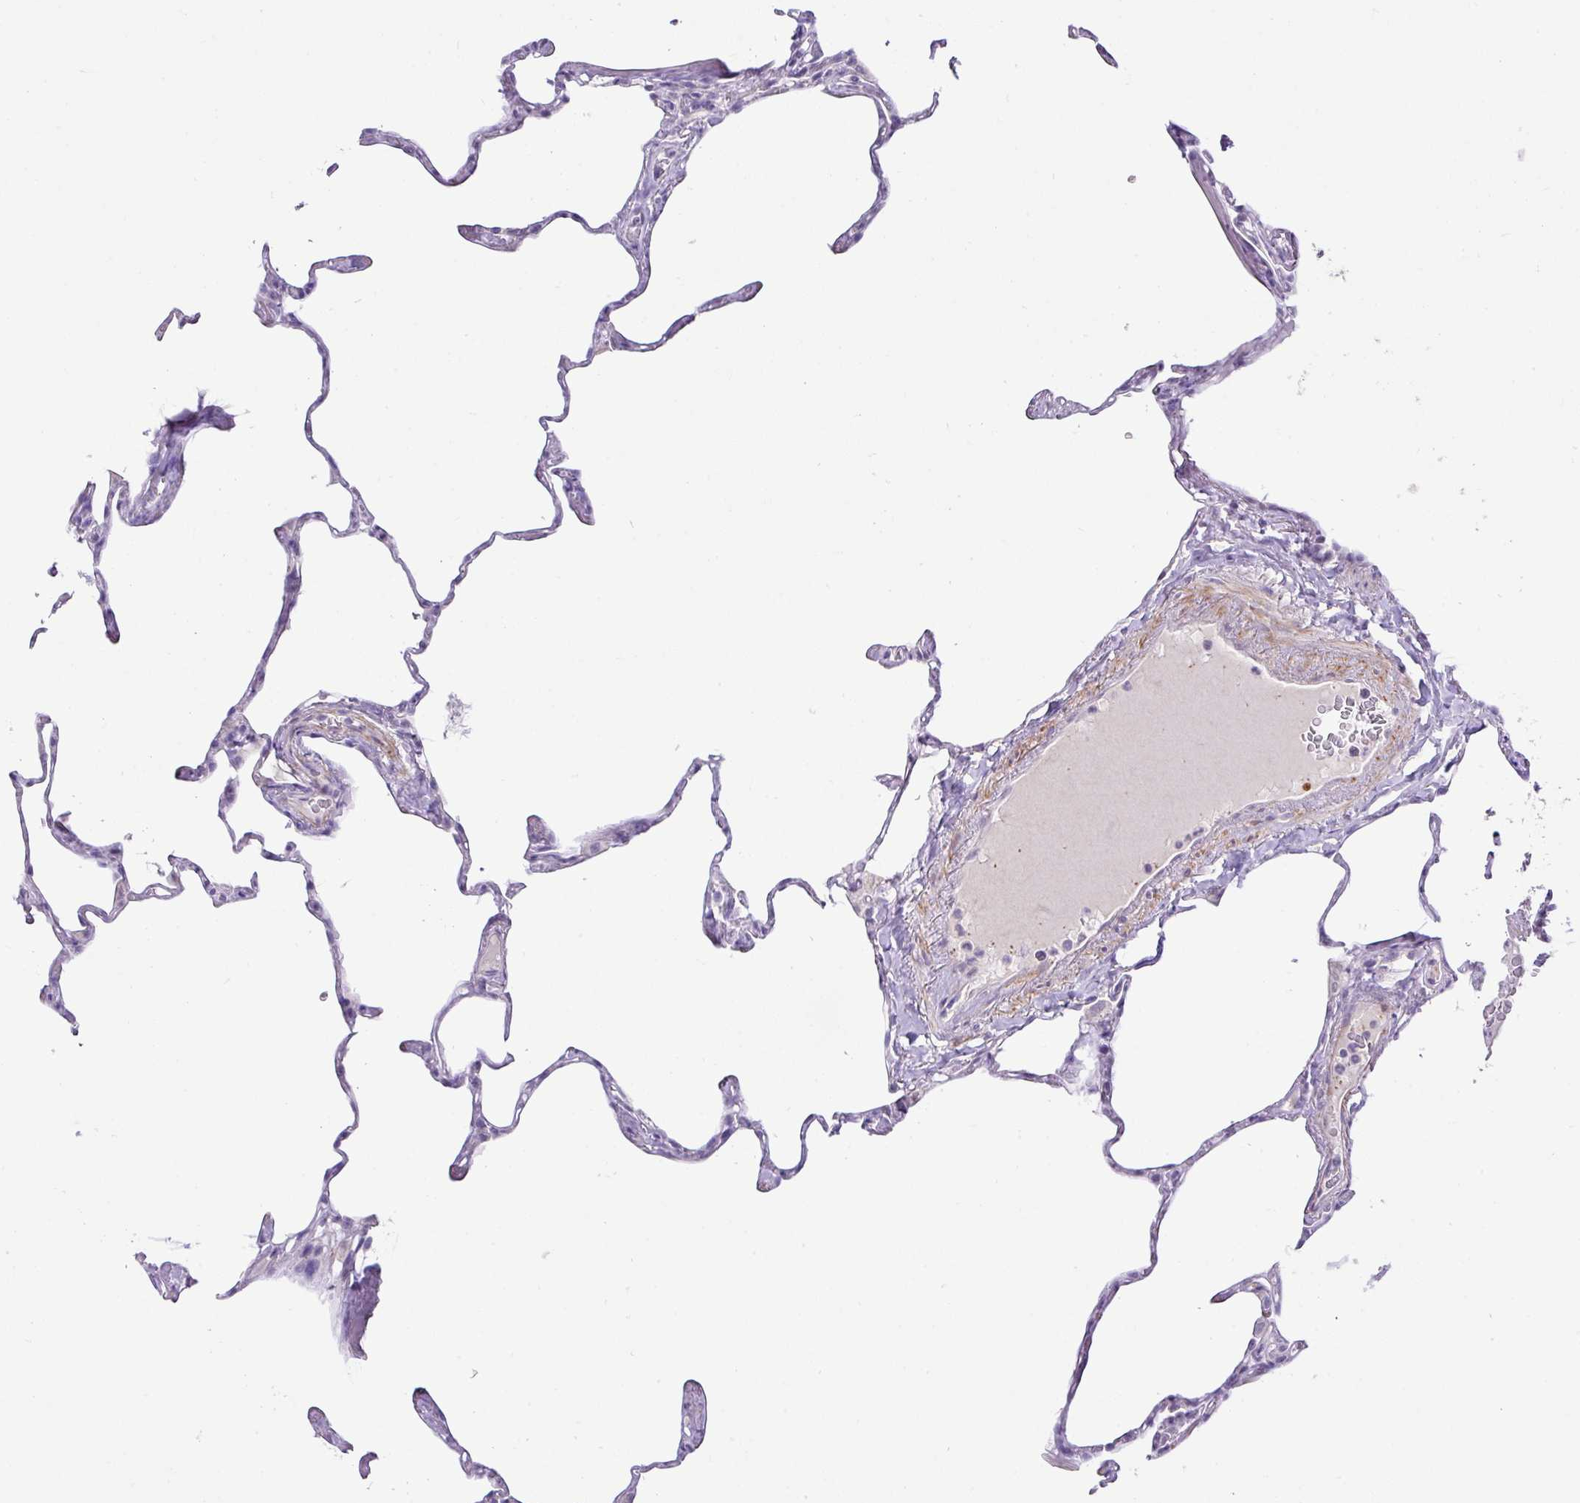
{"staining": {"intensity": "negative", "quantity": "none", "location": "none"}, "tissue": "lung", "cell_type": "Alveolar cells", "image_type": "normal", "snomed": [{"axis": "morphology", "description": "Normal tissue, NOS"}, {"axis": "topography", "description": "Lung"}], "caption": "This is a image of immunohistochemistry staining of normal lung, which shows no positivity in alveolar cells. (Immunohistochemistry, brightfield microscopy, high magnification).", "gene": "DIP2A", "patient": {"sex": "male", "age": 65}}